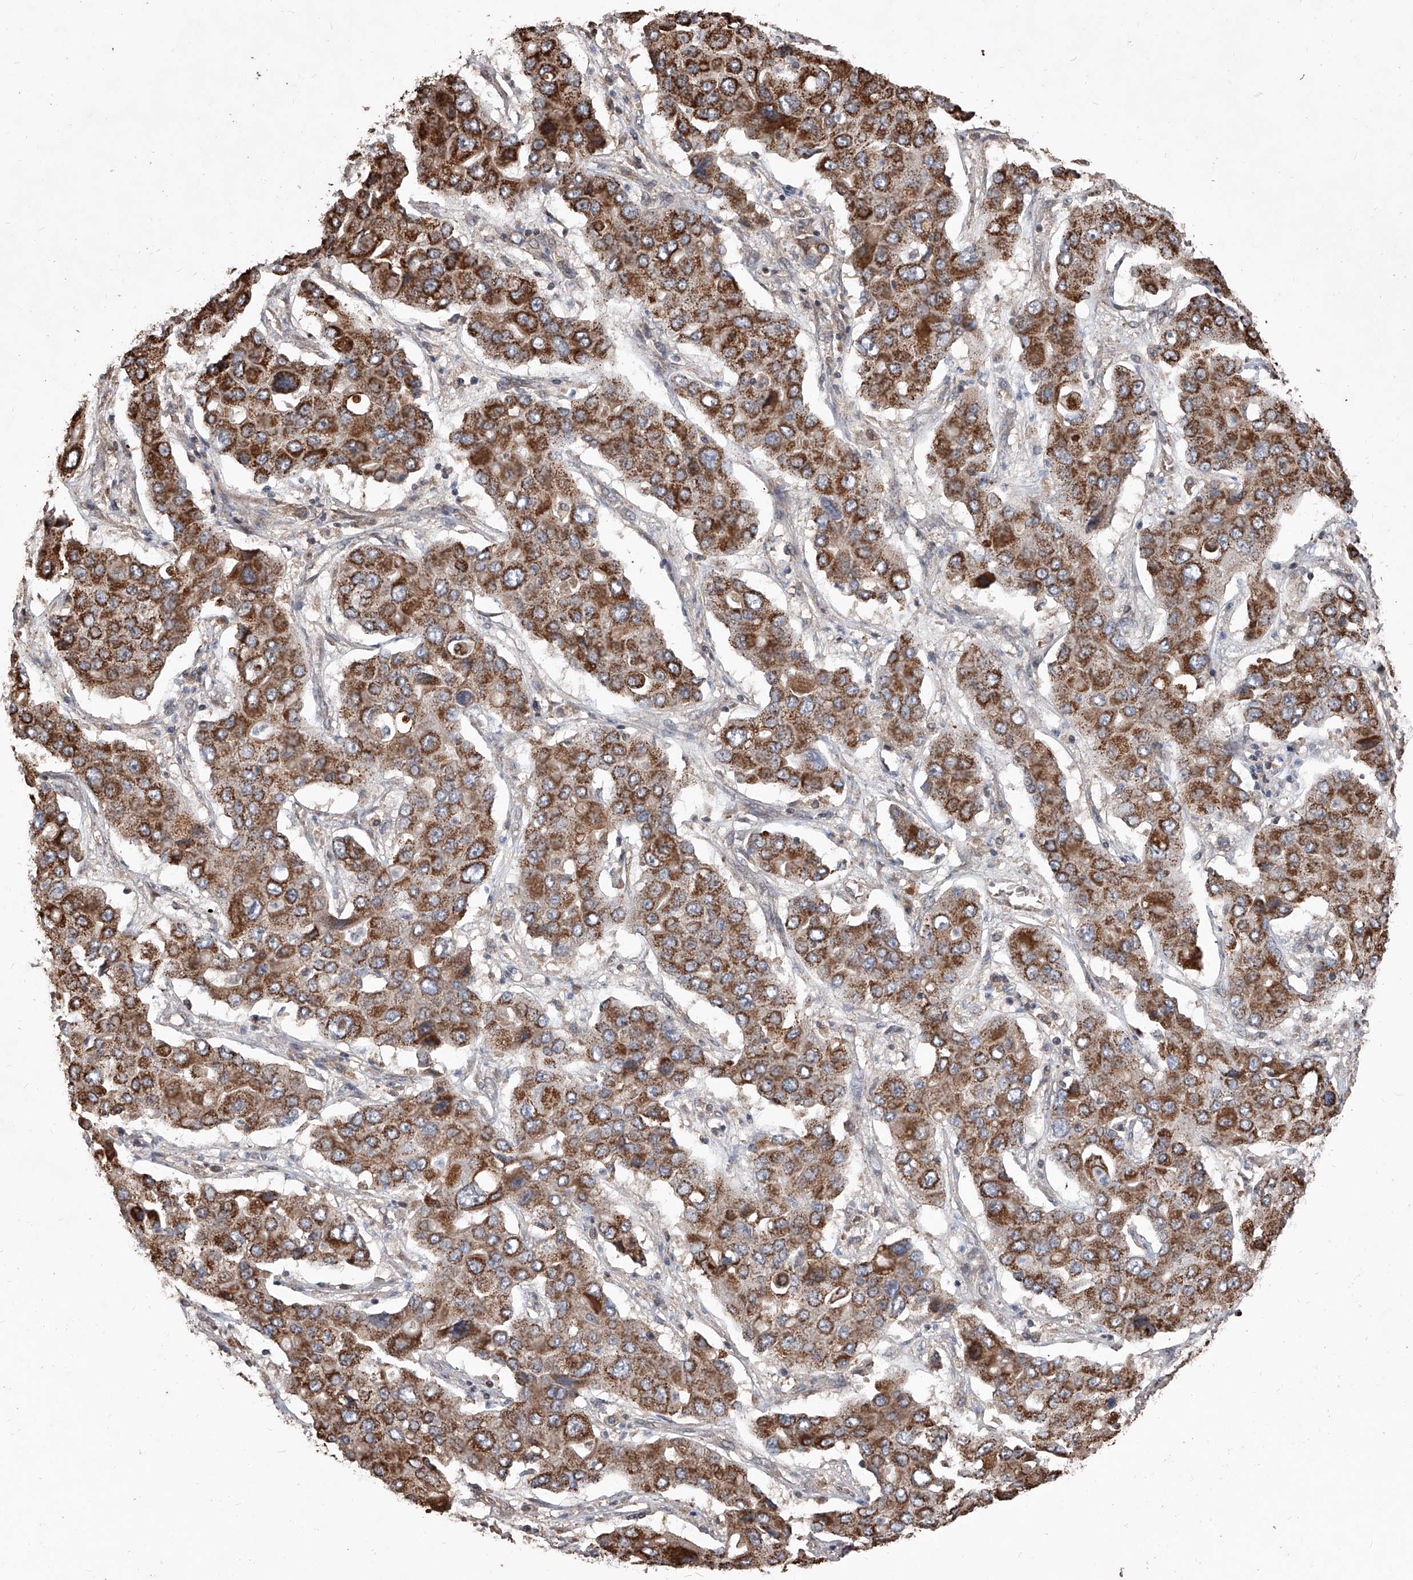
{"staining": {"intensity": "strong", "quantity": ">75%", "location": "cytoplasmic/membranous"}, "tissue": "liver cancer", "cell_type": "Tumor cells", "image_type": "cancer", "snomed": [{"axis": "morphology", "description": "Cholangiocarcinoma"}, {"axis": "topography", "description": "Liver"}], "caption": "Protein staining of liver cancer (cholangiocarcinoma) tissue shows strong cytoplasmic/membranous expression in approximately >75% of tumor cells.", "gene": "LTV1", "patient": {"sex": "male", "age": 67}}